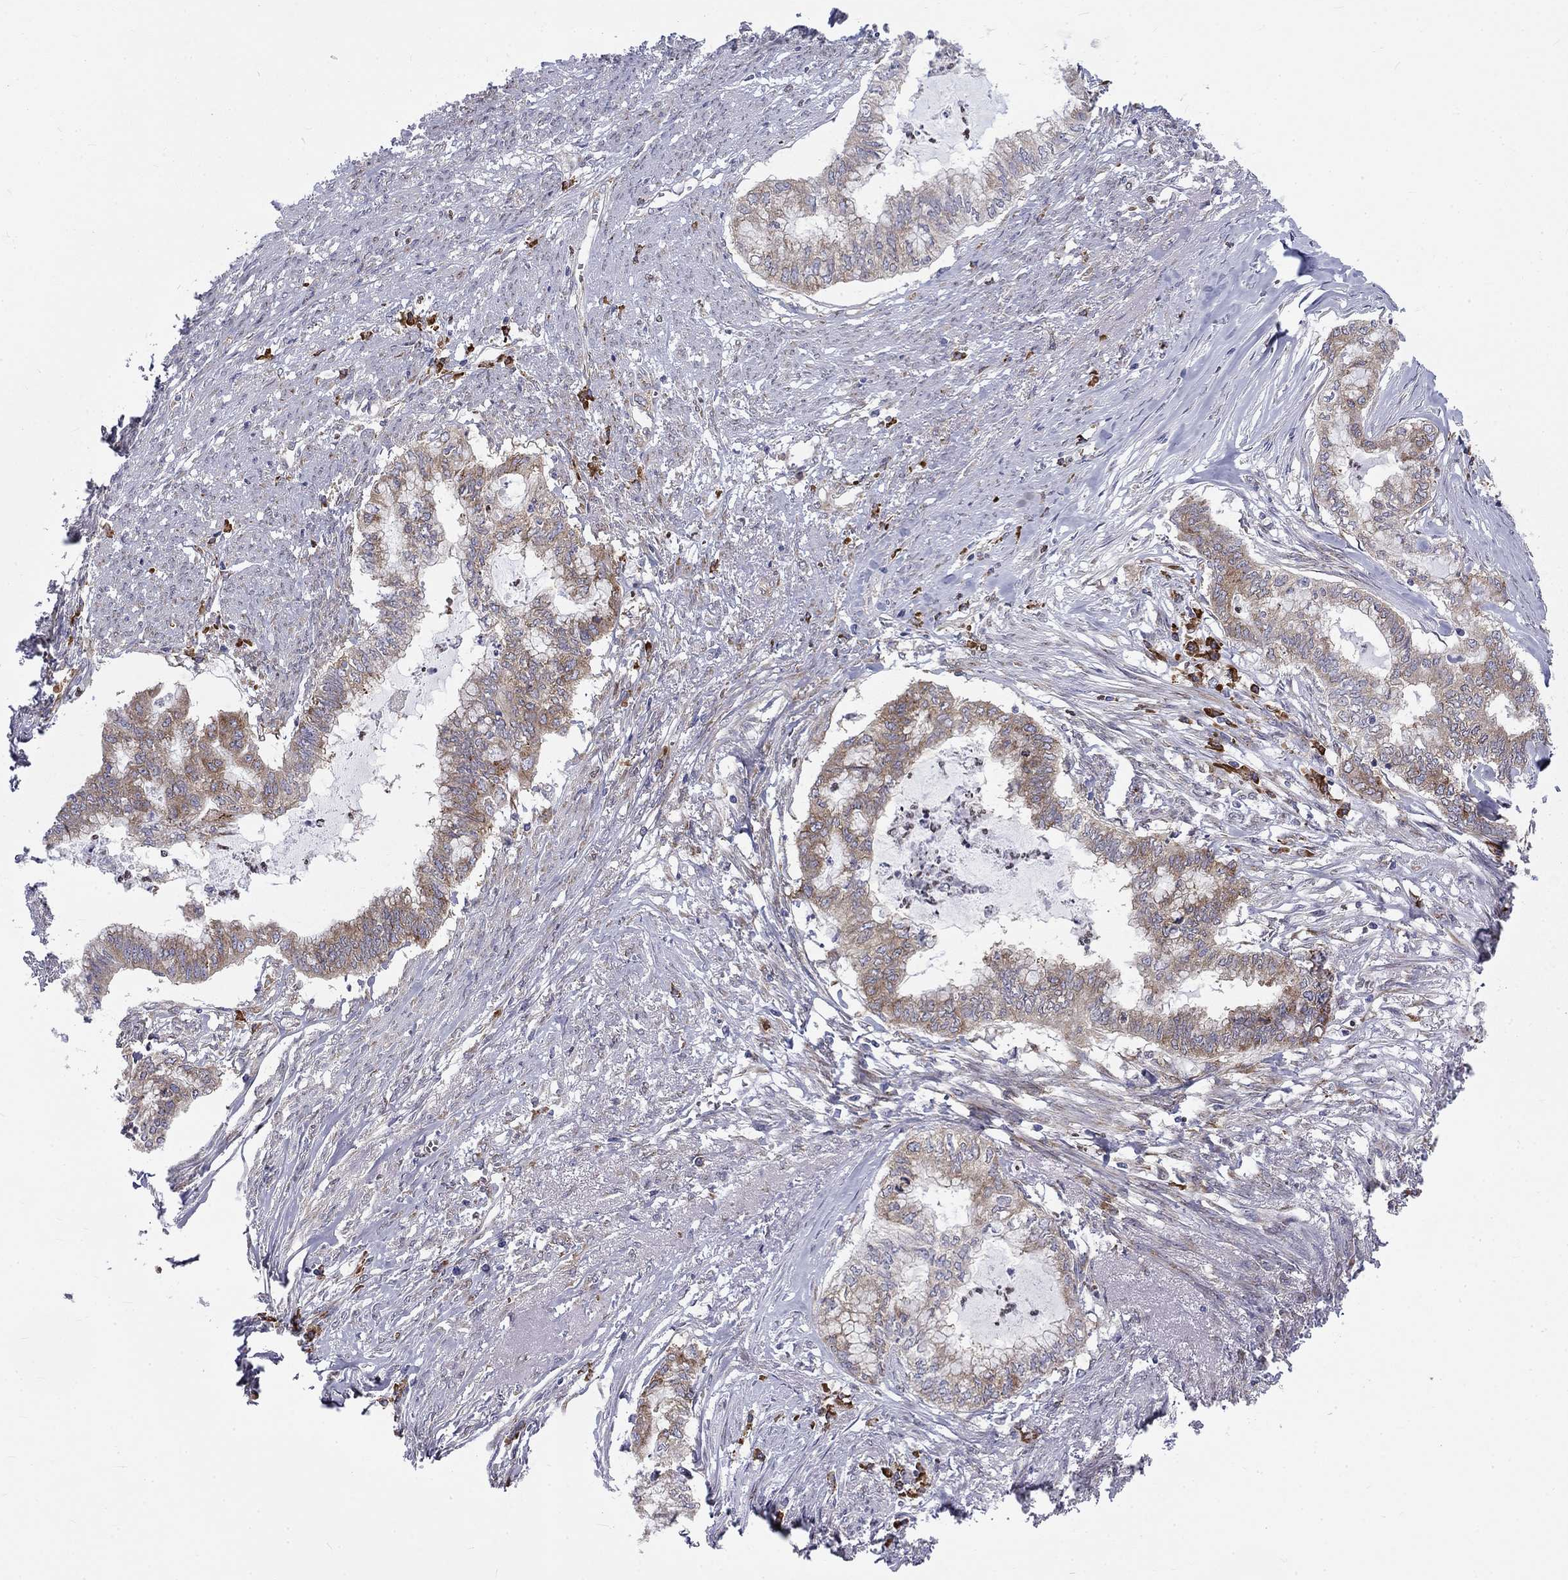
{"staining": {"intensity": "weak", "quantity": ">75%", "location": "cytoplasmic/membranous"}, "tissue": "endometrial cancer", "cell_type": "Tumor cells", "image_type": "cancer", "snomed": [{"axis": "morphology", "description": "Adenocarcinoma, NOS"}, {"axis": "topography", "description": "Endometrium"}], "caption": "Immunohistochemical staining of human endometrial adenocarcinoma displays weak cytoplasmic/membranous protein positivity in about >75% of tumor cells.", "gene": "PABPC4", "patient": {"sex": "female", "age": 79}}